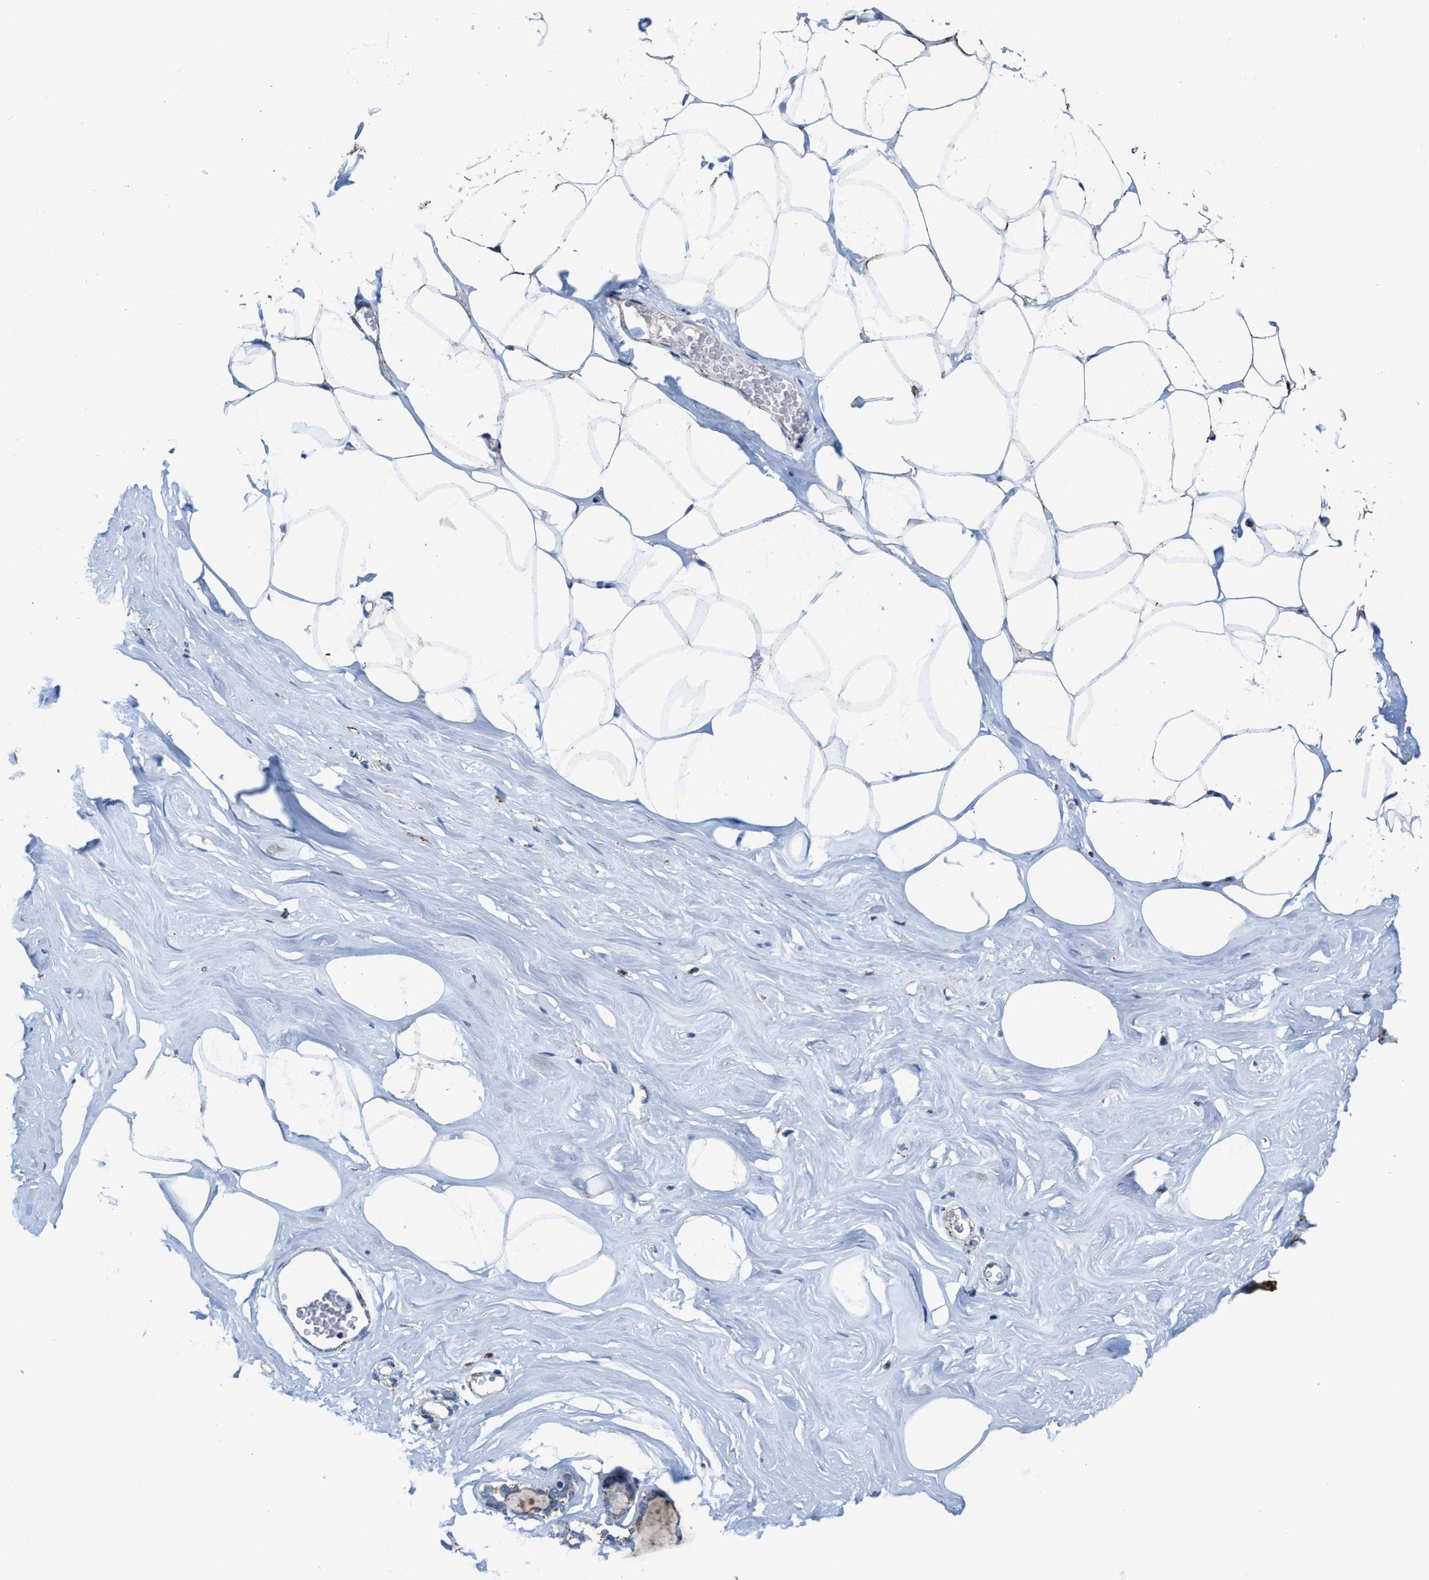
{"staining": {"intensity": "strong", "quantity": ">75%", "location": "cytoplasmic/membranous"}, "tissue": "adipose tissue", "cell_type": "Adipocytes", "image_type": "normal", "snomed": [{"axis": "morphology", "description": "Normal tissue, NOS"}, {"axis": "morphology", "description": "Fibrosis, NOS"}, {"axis": "topography", "description": "Breast"}, {"axis": "topography", "description": "Adipose tissue"}], "caption": "This micrograph demonstrates normal adipose tissue stained with immunohistochemistry (IHC) to label a protein in brown. The cytoplasmic/membranous of adipocytes show strong positivity for the protein. Nuclei are counter-stained blue.", "gene": "ALDH1B1", "patient": {"sex": "female", "age": 39}}